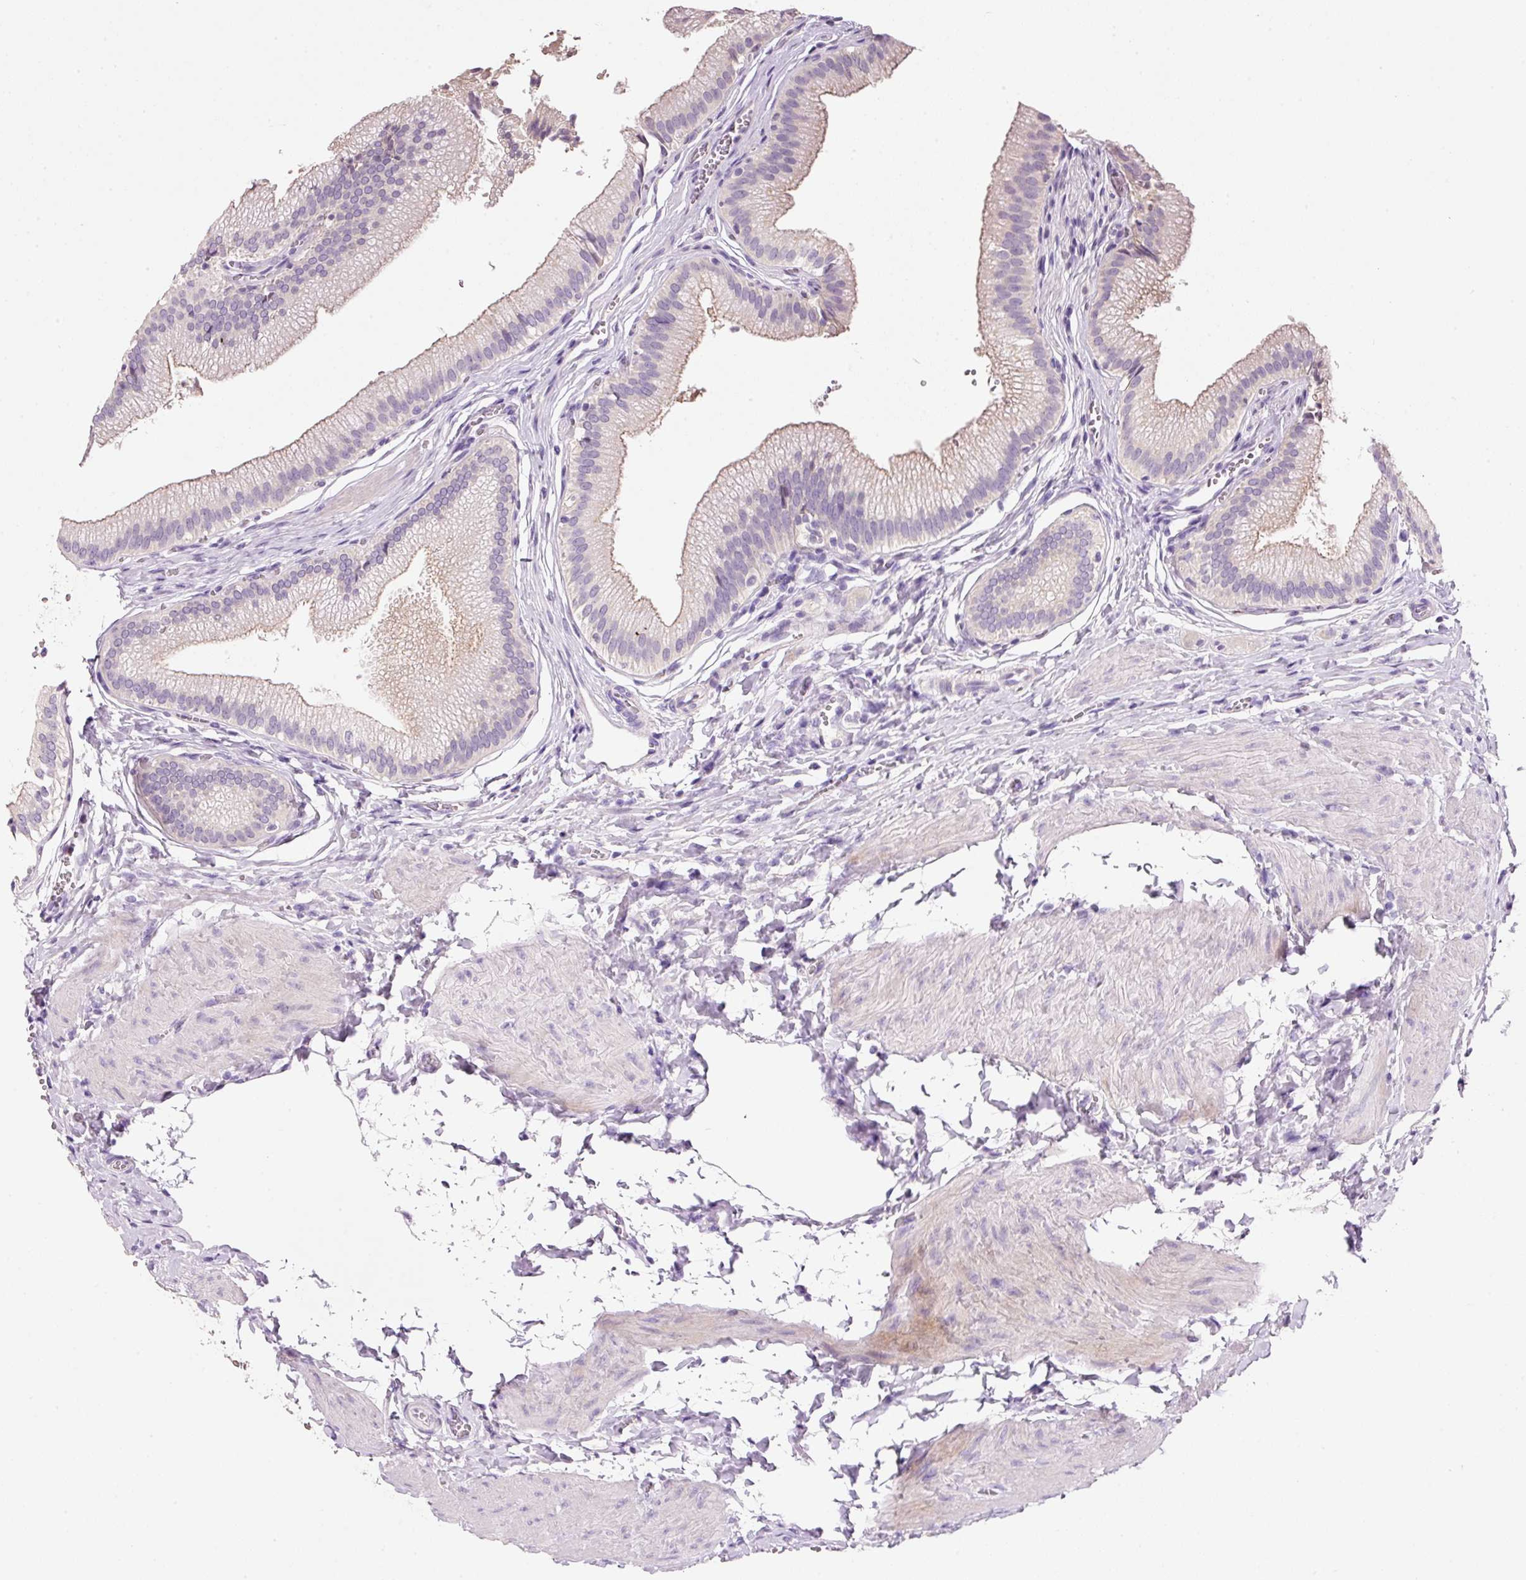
{"staining": {"intensity": "weak", "quantity": "25%-75%", "location": "cytoplasmic/membranous"}, "tissue": "gallbladder", "cell_type": "Glandular cells", "image_type": "normal", "snomed": [{"axis": "morphology", "description": "Normal tissue, NOS"}, {"axis": "topography", "description": "Gallbladder"}, {"axis": "topography", "description": "Peripheral nerve tissue"}], "caption": "The immunohistochemical stain highlights weak cytoplasmic/membranous positivity in glandular cells of unremarkable gallbladder.", "gene": "TENT5C", "patient": {"sex": "male", "age": 17}}